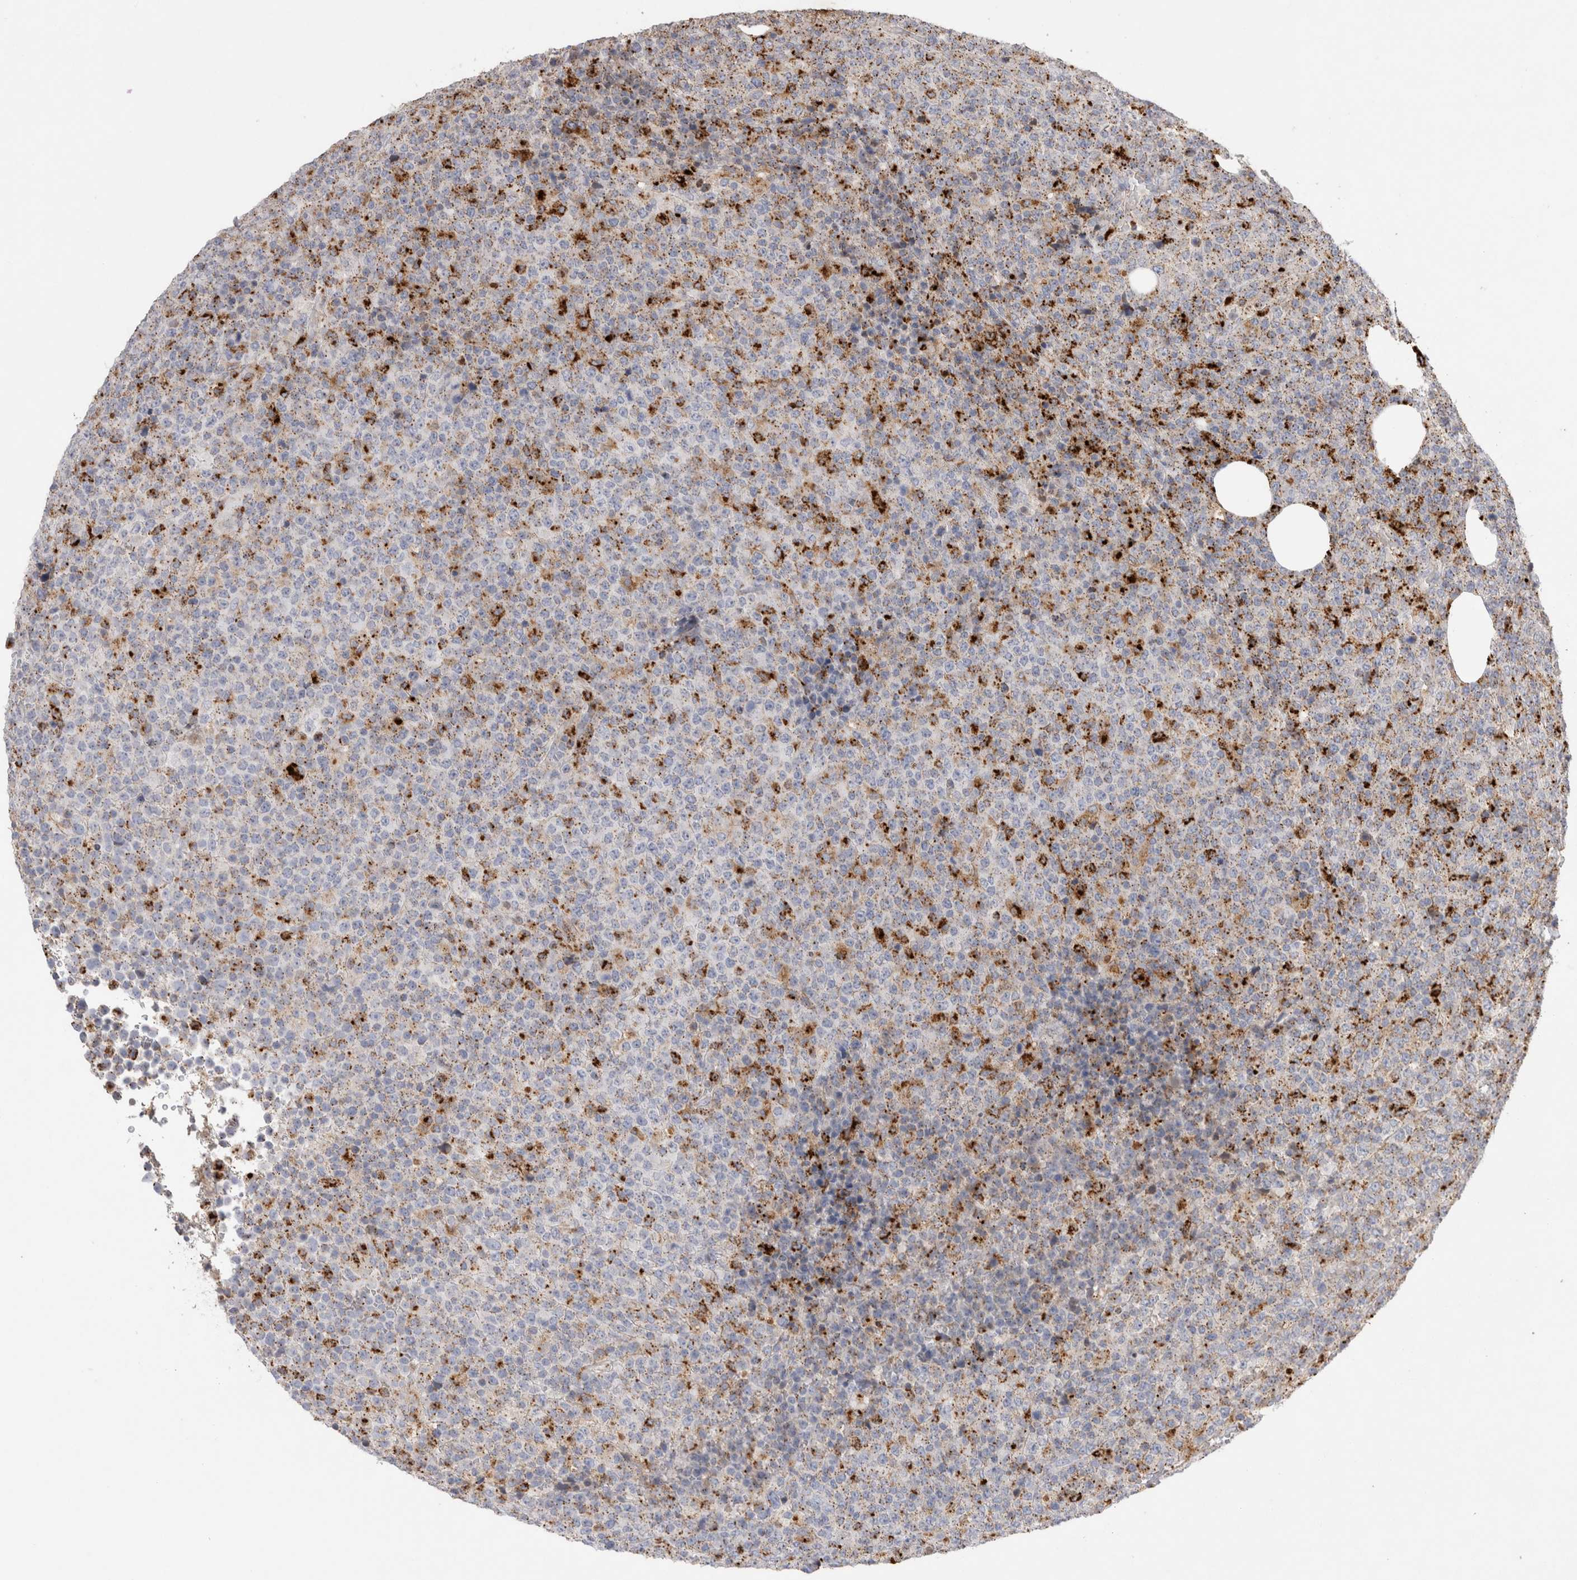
{"staining": {"intensity": "moderate", "quantity": "<25%", "location": "cytoplasmic/membranous"}, "tissue": "lymphoma", "cell_type": "Tumor cells", "image_type": "cancer", "snomed": [{"axis": "morphology", "description": "Malignant lymphoma, non-Hodgkin's type, High grade"}, {"axis": "topography", "description": "Lymph node"}], "caption": "Malignant lymphoma, non-Hodgkin's type (high-grade) stained for a protein (brown) reveals moderate cytoplasmic/membranous positive expression in about <25% of tumor cells.", "gene": "CTSA", "patient": {"sex": "male", "age": 13}}